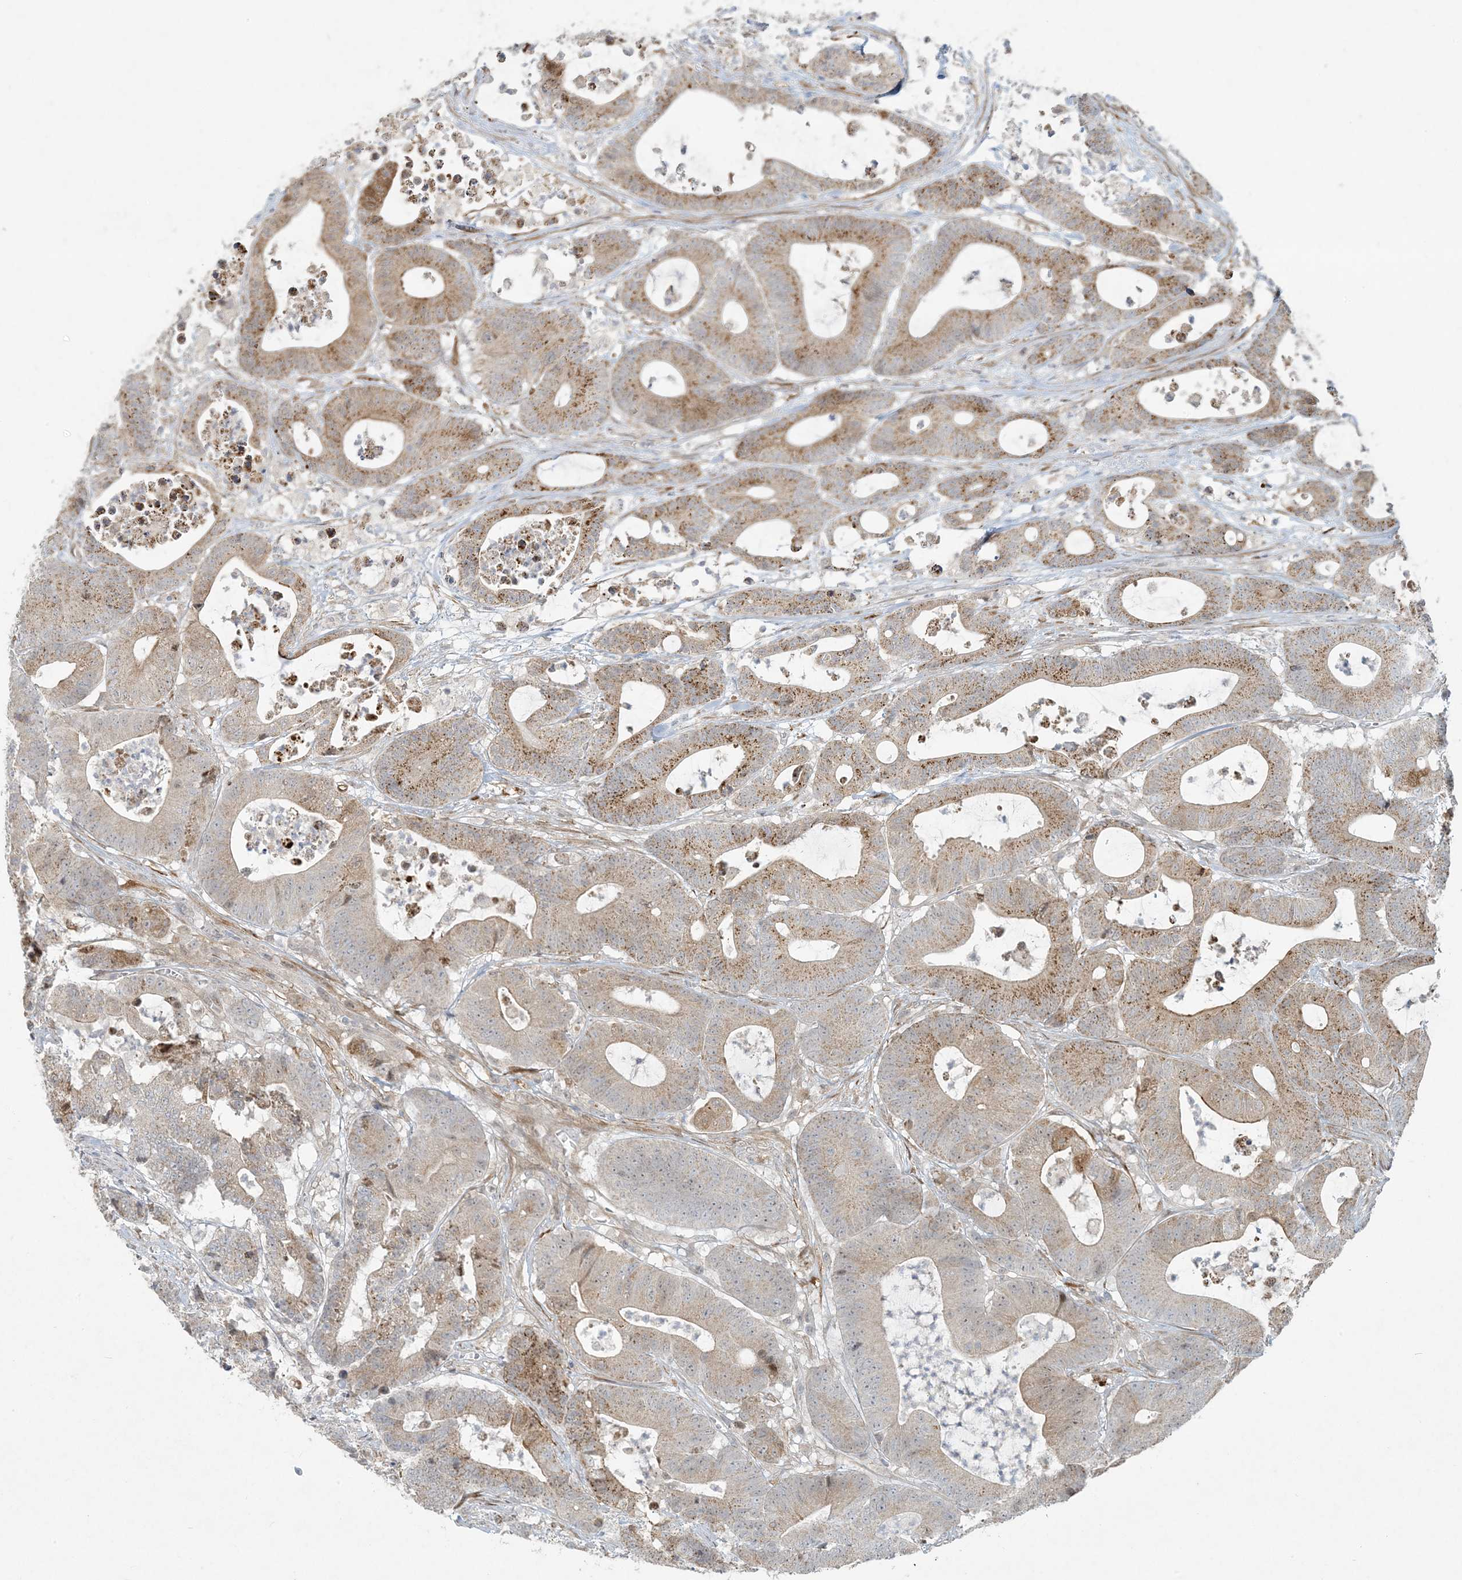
{"staining": {"intensity": "strong", "quantity": "<25%", "location": "cytoplasmic/membranous"}, "tissue": "colorectal cancer", "cell_type": "Tumor cells", "image_type": "cancer", "snomed": [{"axis": "morphology", "description": "Adenocarcinoma, NOS"}, {"axis": "topography", "description": "Colon"}], "caption": "DAB (3,3'-diaminobenzidine) immunohistochemical staining of human adenocarcinoma (colorectal) demonstrates strong cytoplasmic/membranous protein expression in about <25% of tumor cells.", "gene": "BCORL1", "patient": {"sex": "female", "age": 84}}